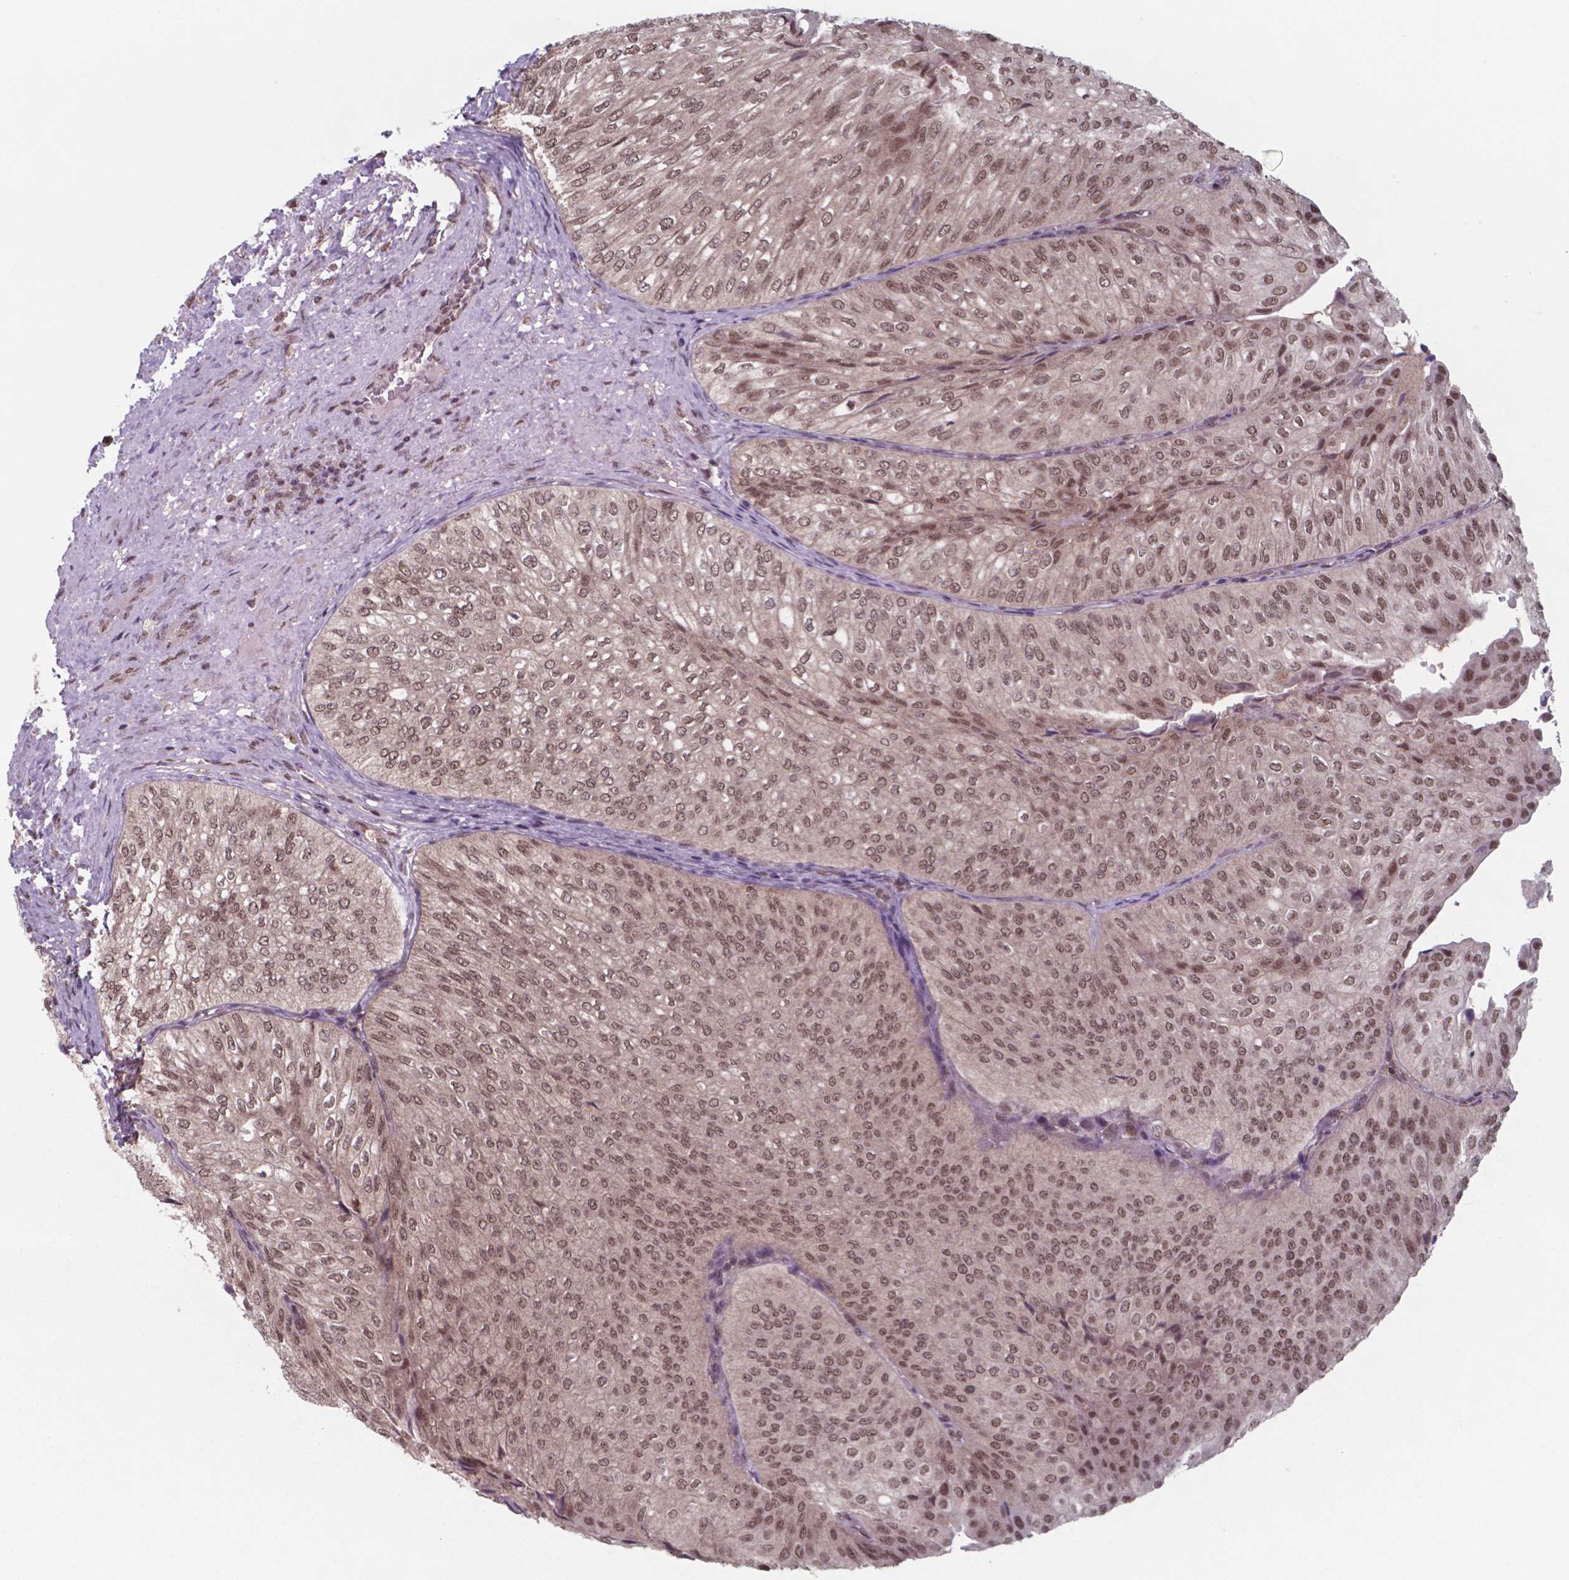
{"staining": {"intensity": "moderate", "quantity": ">75%", "location": "nuclear"}, "tissue": "urothelial cancer", "cell_type": "Tumor cells", "image_type": "cancer", "snomed": [{"axis": "morphology", "description": "Urothelial carcinoma, NOS"}, {"axis": "topography", "description": "Urinary bladder"}], "caption": "This is a histology image of immunohistochemistry (IHC) staining of urothelial cancer, which shows moderate expression in the nuclear of tumor cells.", "gene": "UBA1", "patient": {"sex": "male", "age": 62}}